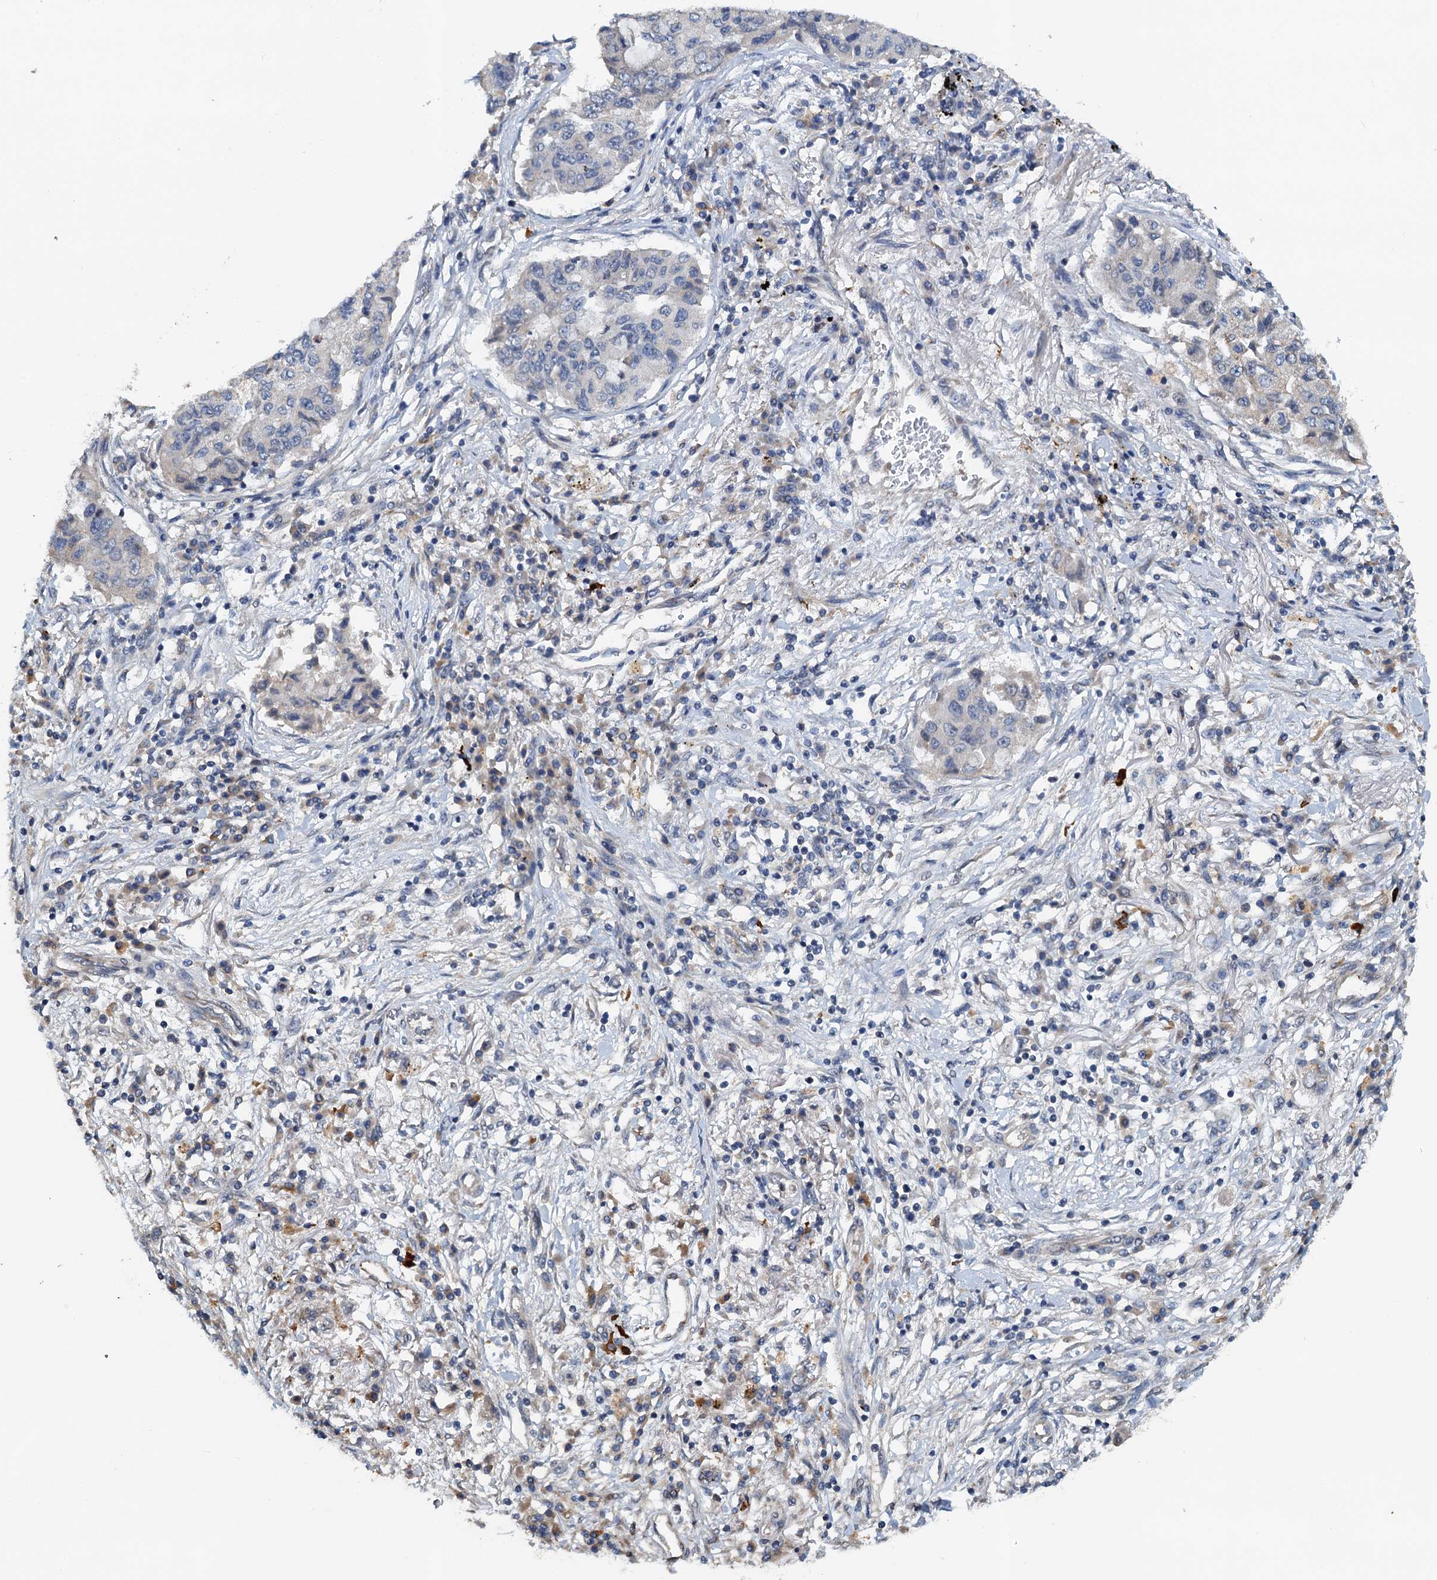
{"staining": {"intensity": "negative", "quantity": "none", "location": "none"}, "tissue": "lung cancer", "cell_type": "Tumor cells", "image_type": "cancer", "snomed": [{"axis": "morphology", "description": "Squamous cell carcinoma, NOS"}, {"axis": "topography", "description": "Lung"}], "caption": "The micrograph reveals no significant positivity in tumor cells of squamous cell carcinoma (lung).", "gene": "ZNF606", "patient": {"sex": "male", "age": 74}}